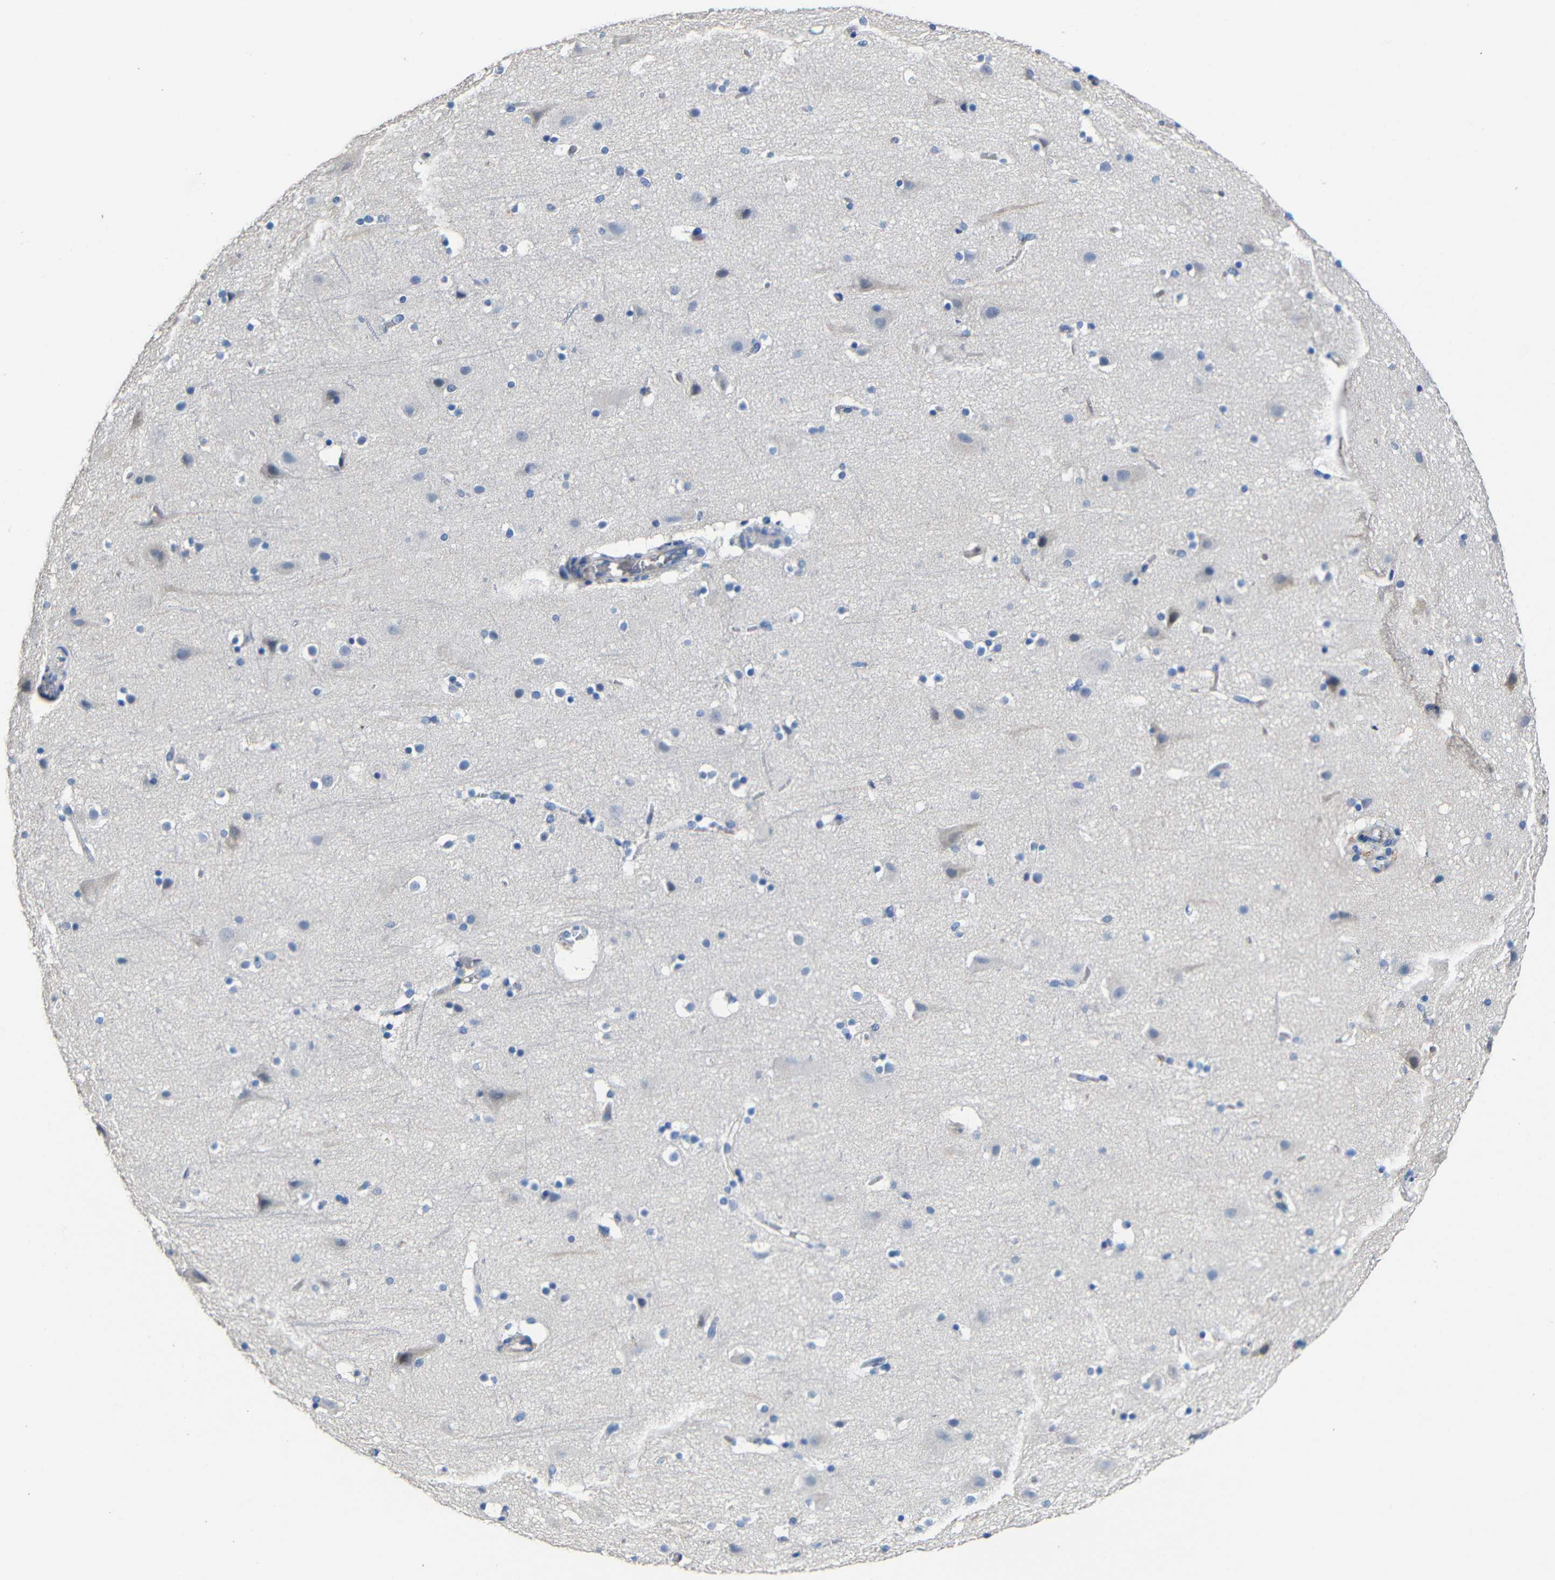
{"staining": {"intensity": "negative", "quantity": "none", "location": "none"}, "tissue": "cerebral cortex", "cell_type": "Endothelial cells", "image_type": "normal", "snomed": [{"axis": "morphology", "description": "Normal tissue, NOS"}, {"axis": "topography", "description": "Cerebral cortex"}], "caption": "DAB (3,3'-diaminobenzidine) immunohistochemical staining of unremarkable human cerebral cortex demonstrates no significant expression in endothelial cells. (Immunohistochemistry (ihc), brightfield microscopy, high magnification).", "gene": "ACKR2", "patient": {"sex": "male", "age": 45}}